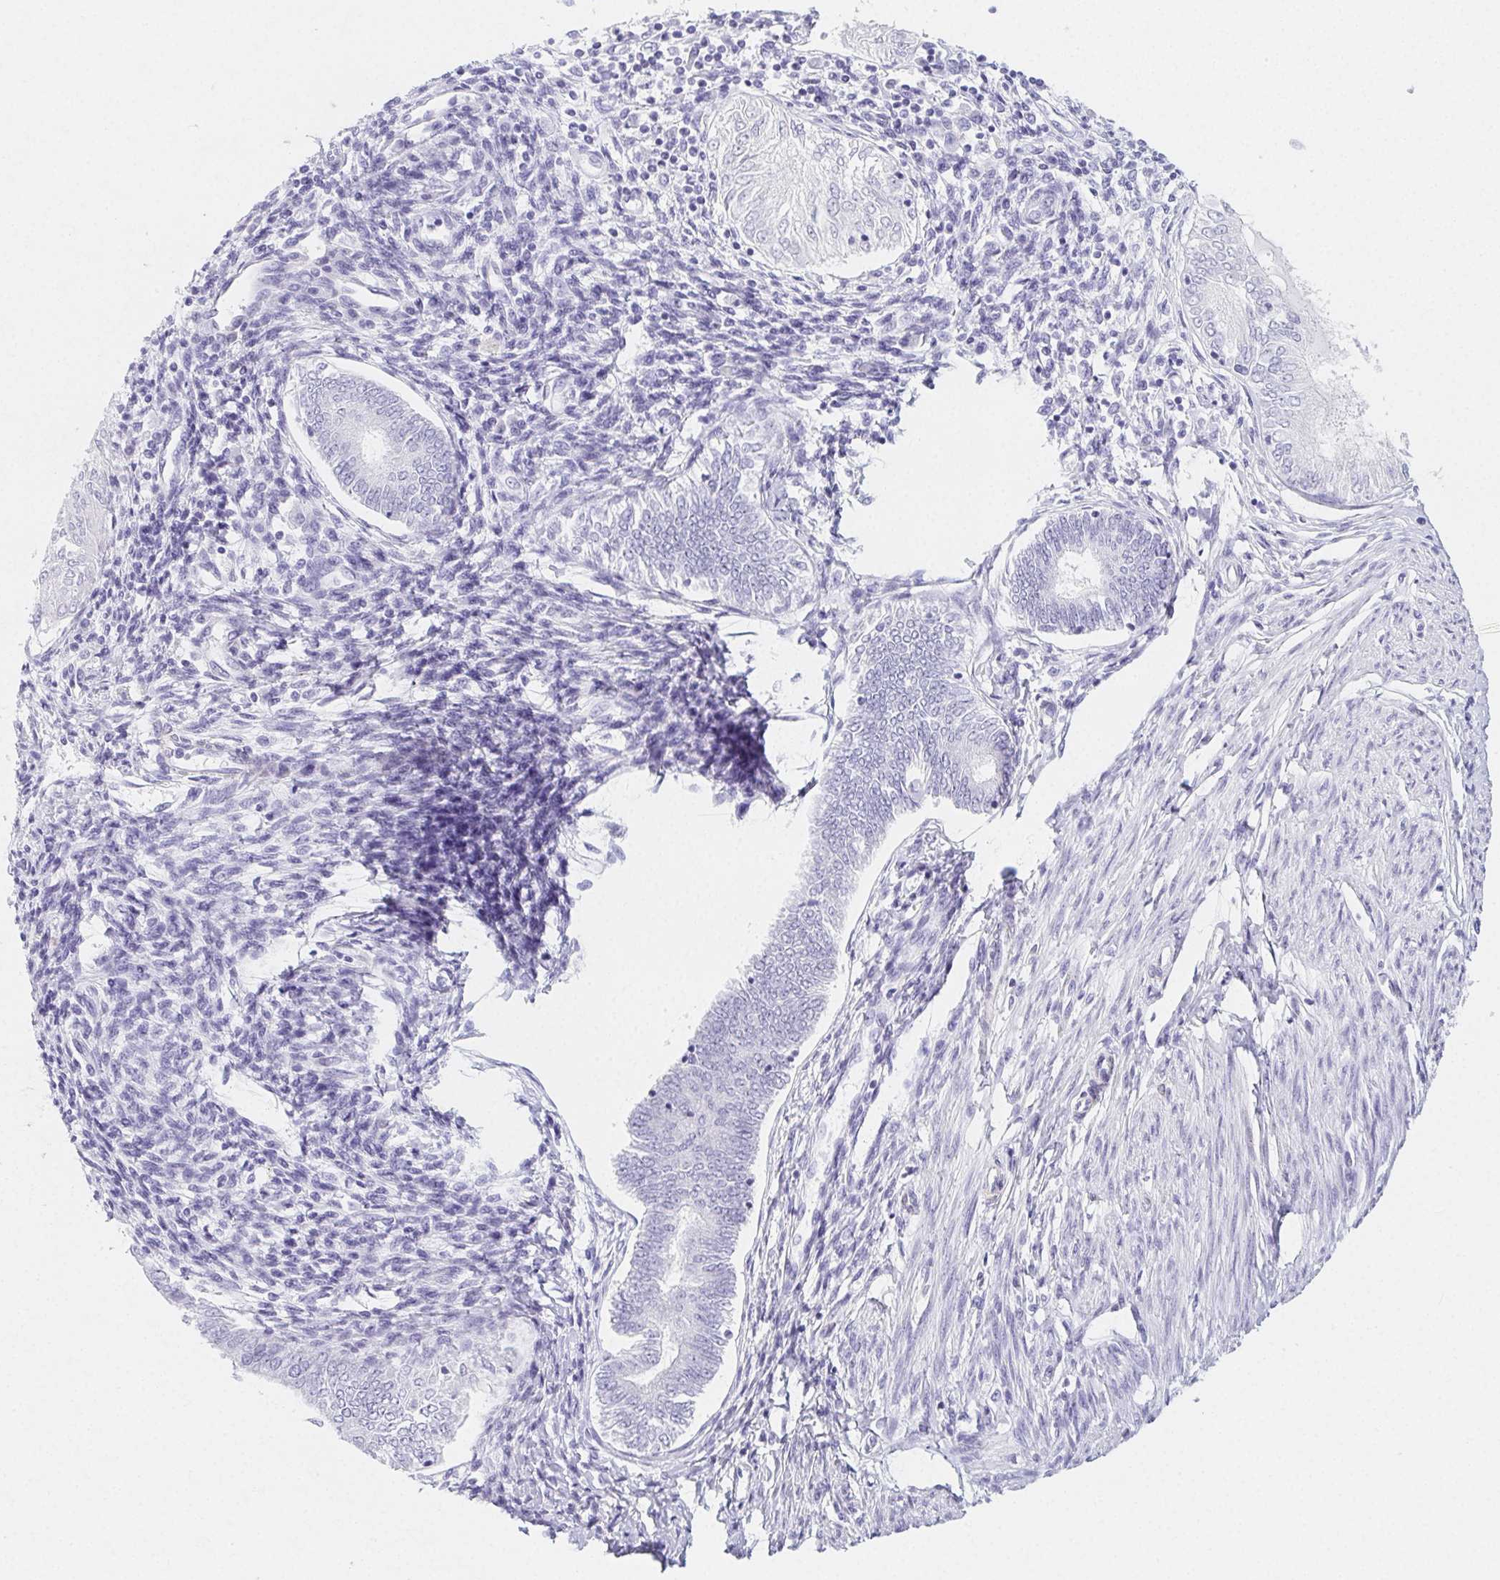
{"staining": {"intensity": "negative", "quantity": "none", "location": "none"}, "tissue": "endometrial cancer", "cell_type": "Tumor cells", "image_type": "cancer", "snomed": [{"axis": "morphology", "description": "Adenocarcinoma, NOS"}, {"axis": "topography", "description": "Endometrium"}], "caption": "There is no significant staining in tumor cells of endometrial cancer (adenocarcinoma). (DAB (3,3'-diaminobenzidine) immunohistochemistry (IHC) visualized using brightfield microscopy, high magnification).", "gene": "HRC", "patient": {"sex": "female", "age": 68}}